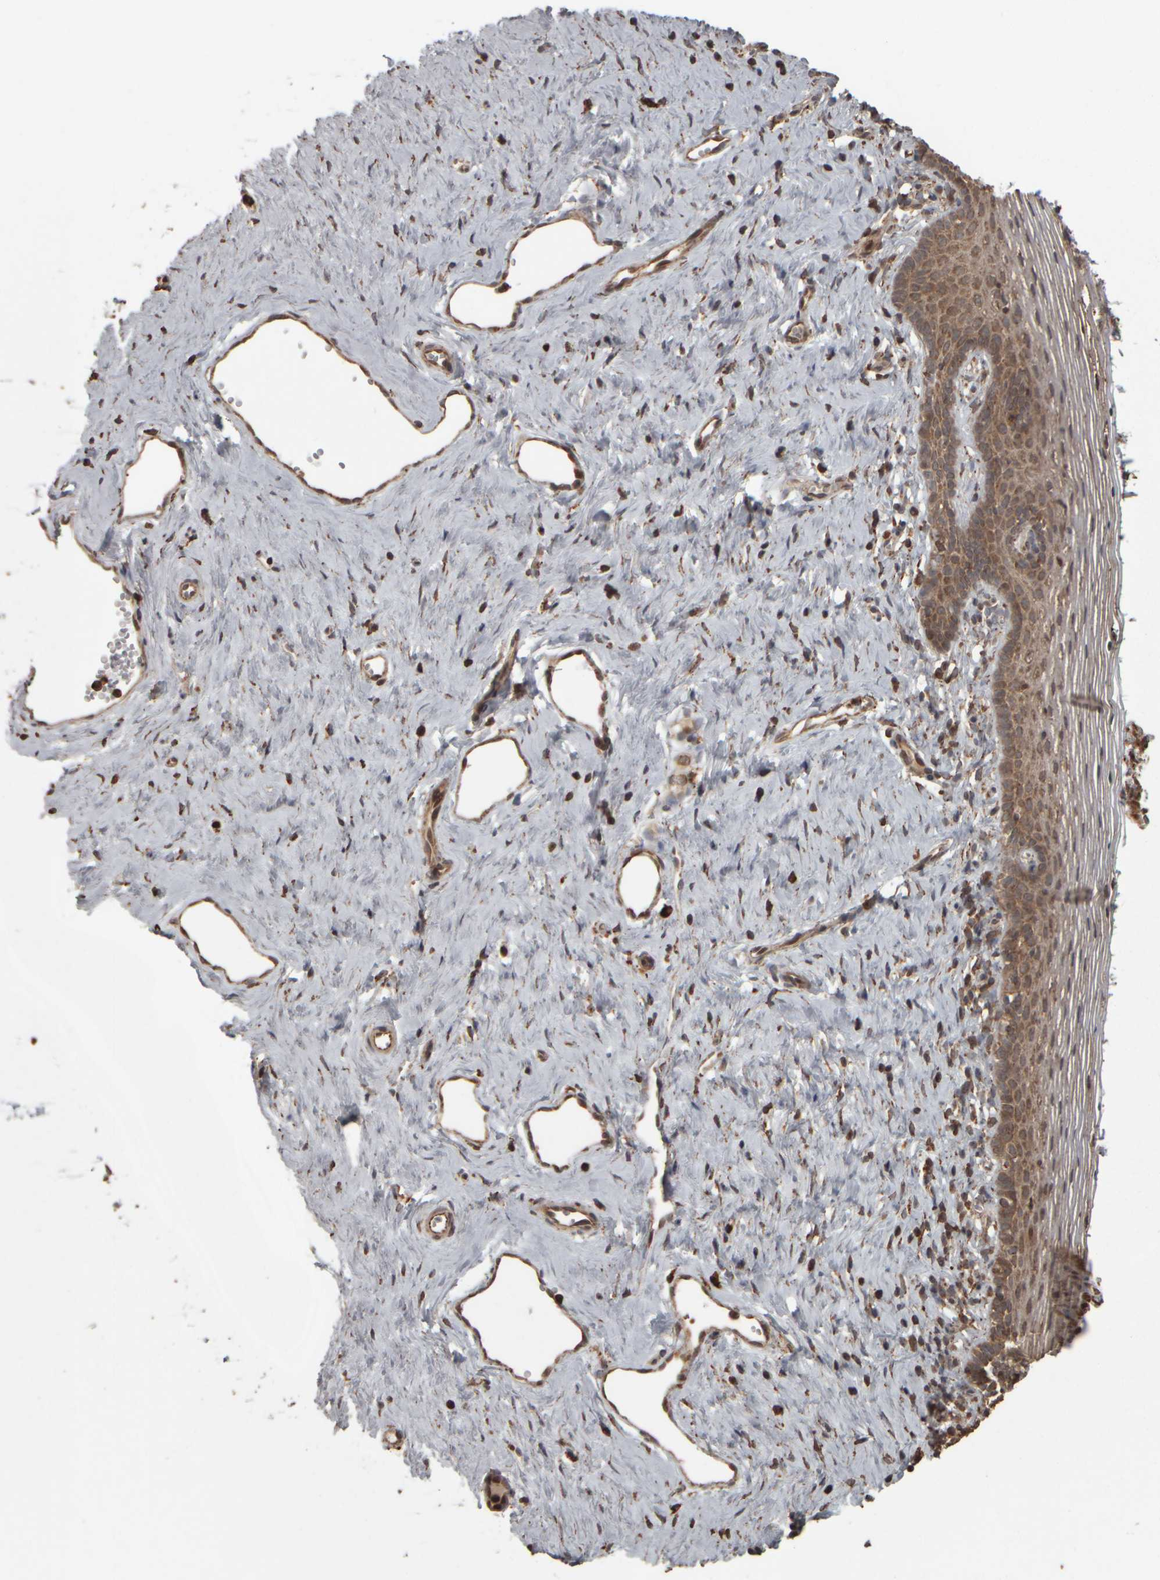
{"staining": {"intensity": "moderate", "quantity": ">75%", "location": "cytoplasmic/membranous"}, "tissue": "vagina", "cell_type": "Squamous epithelial cells", "image_type": "normal", "snomed": [{"axis": "morphology", "description": "Normal tissue, NOS"}, {"axis": "topography", "description": "Vagina"}], "caption": "Human vagina stained for a protein (brown) reveals moderate cytoplasmic/membranous positive staining in about >75% of squamous epithelial cells.", "gene": "AGBL3", "patient": {"sex": "female", "age": 32}}